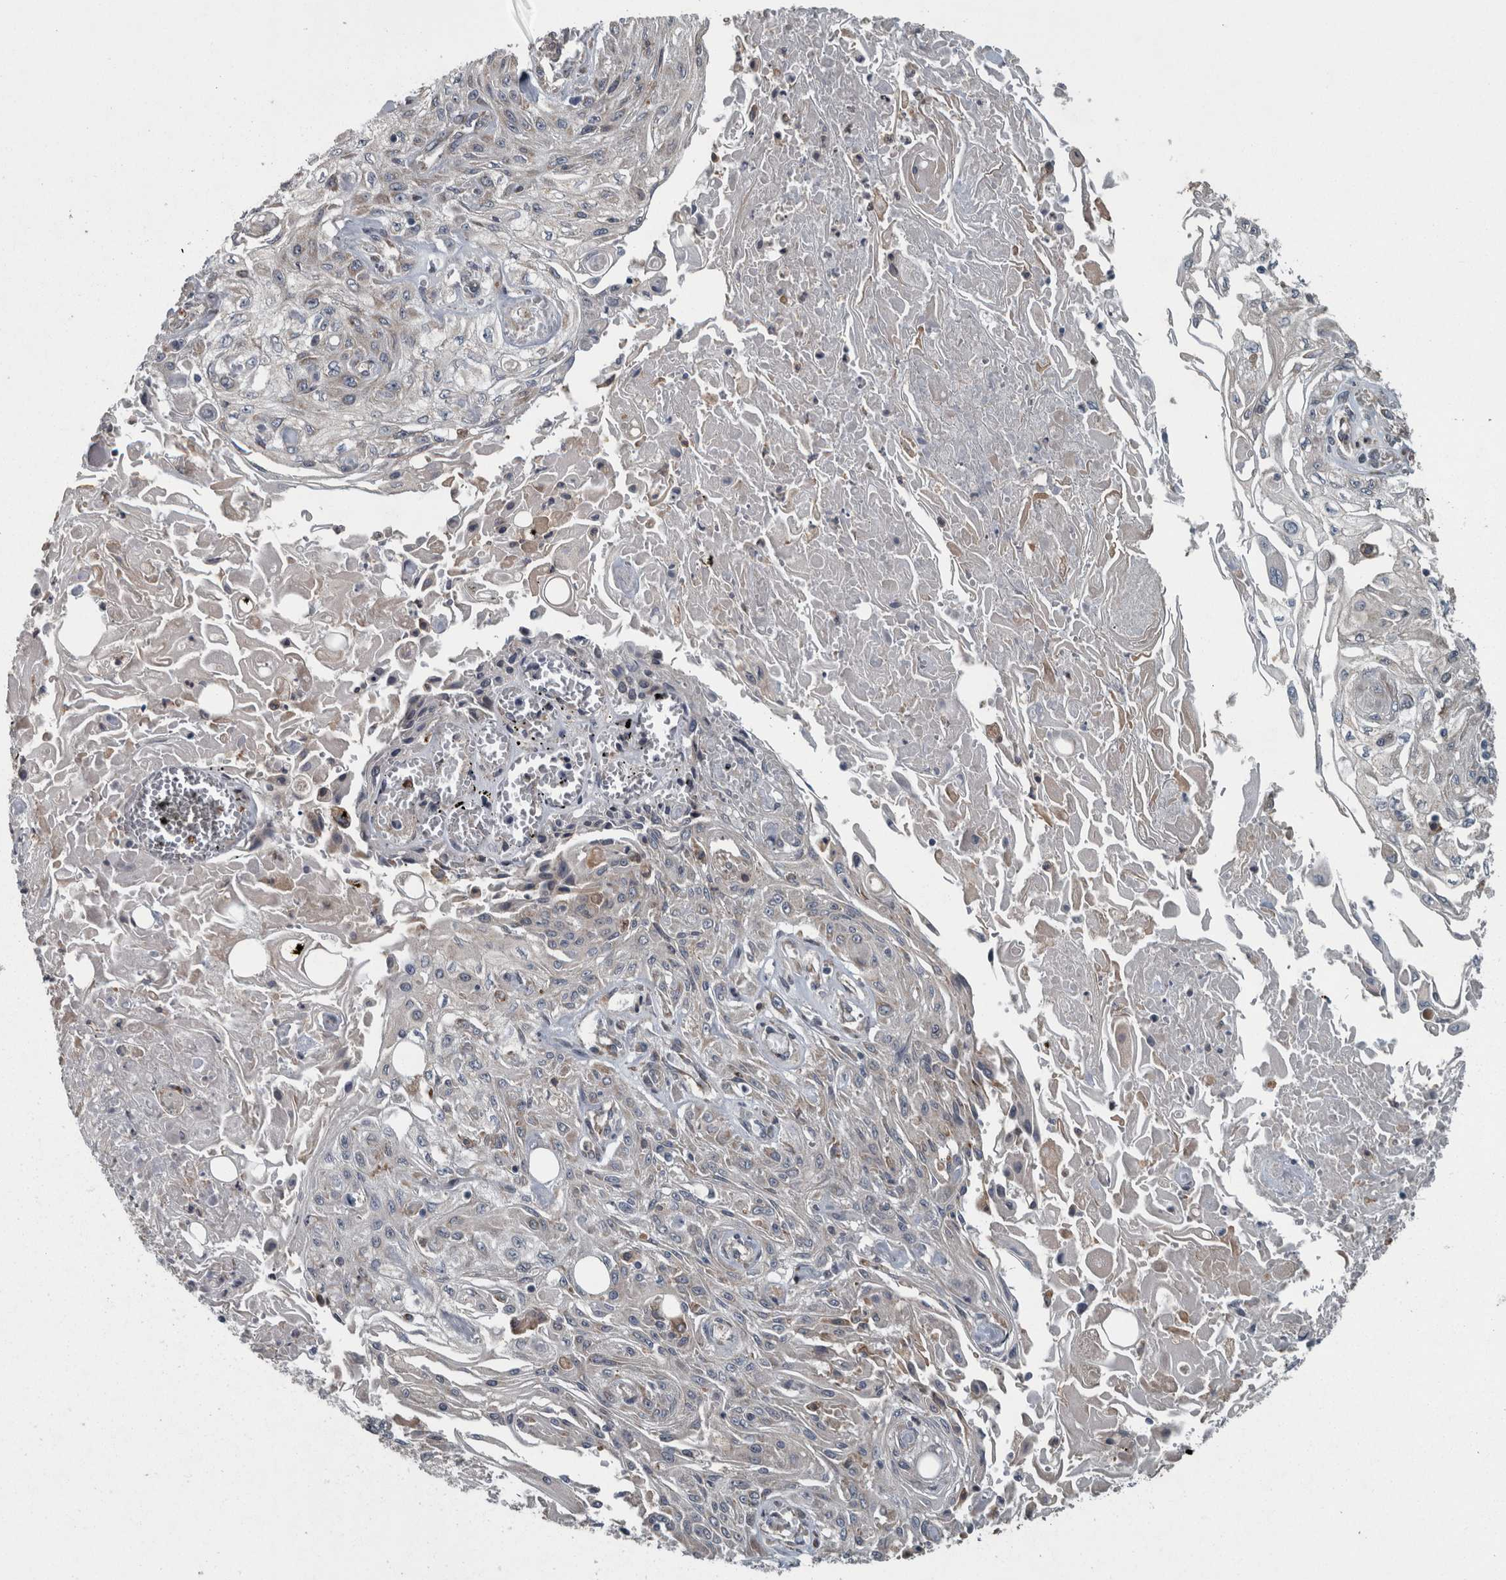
{"staining": {"intensity": "negative", "quantity": "none", "location": "none"}, "tissue": "skin cancer", "cell_type": "Tumor cells", "image_type": "cancer", "snomed": [{"axis": "morphology", "description": "Squamous cell carcinoma, NOS"}, {"axis": "morphology", "description": "Squamous cell carcinoma, metastatic, NOS"}, {"axis": "topography", "description": "Skin"}, {"axis": "topography", "description": "Lymph node"}], "caption": "DAB immunohistochemical staining of squamous cell carcinoma (skin) exhibits no significant positivity in tumor cells.", "gene": "EXOC8", "patient": {"sex": "male", "age": 75}}